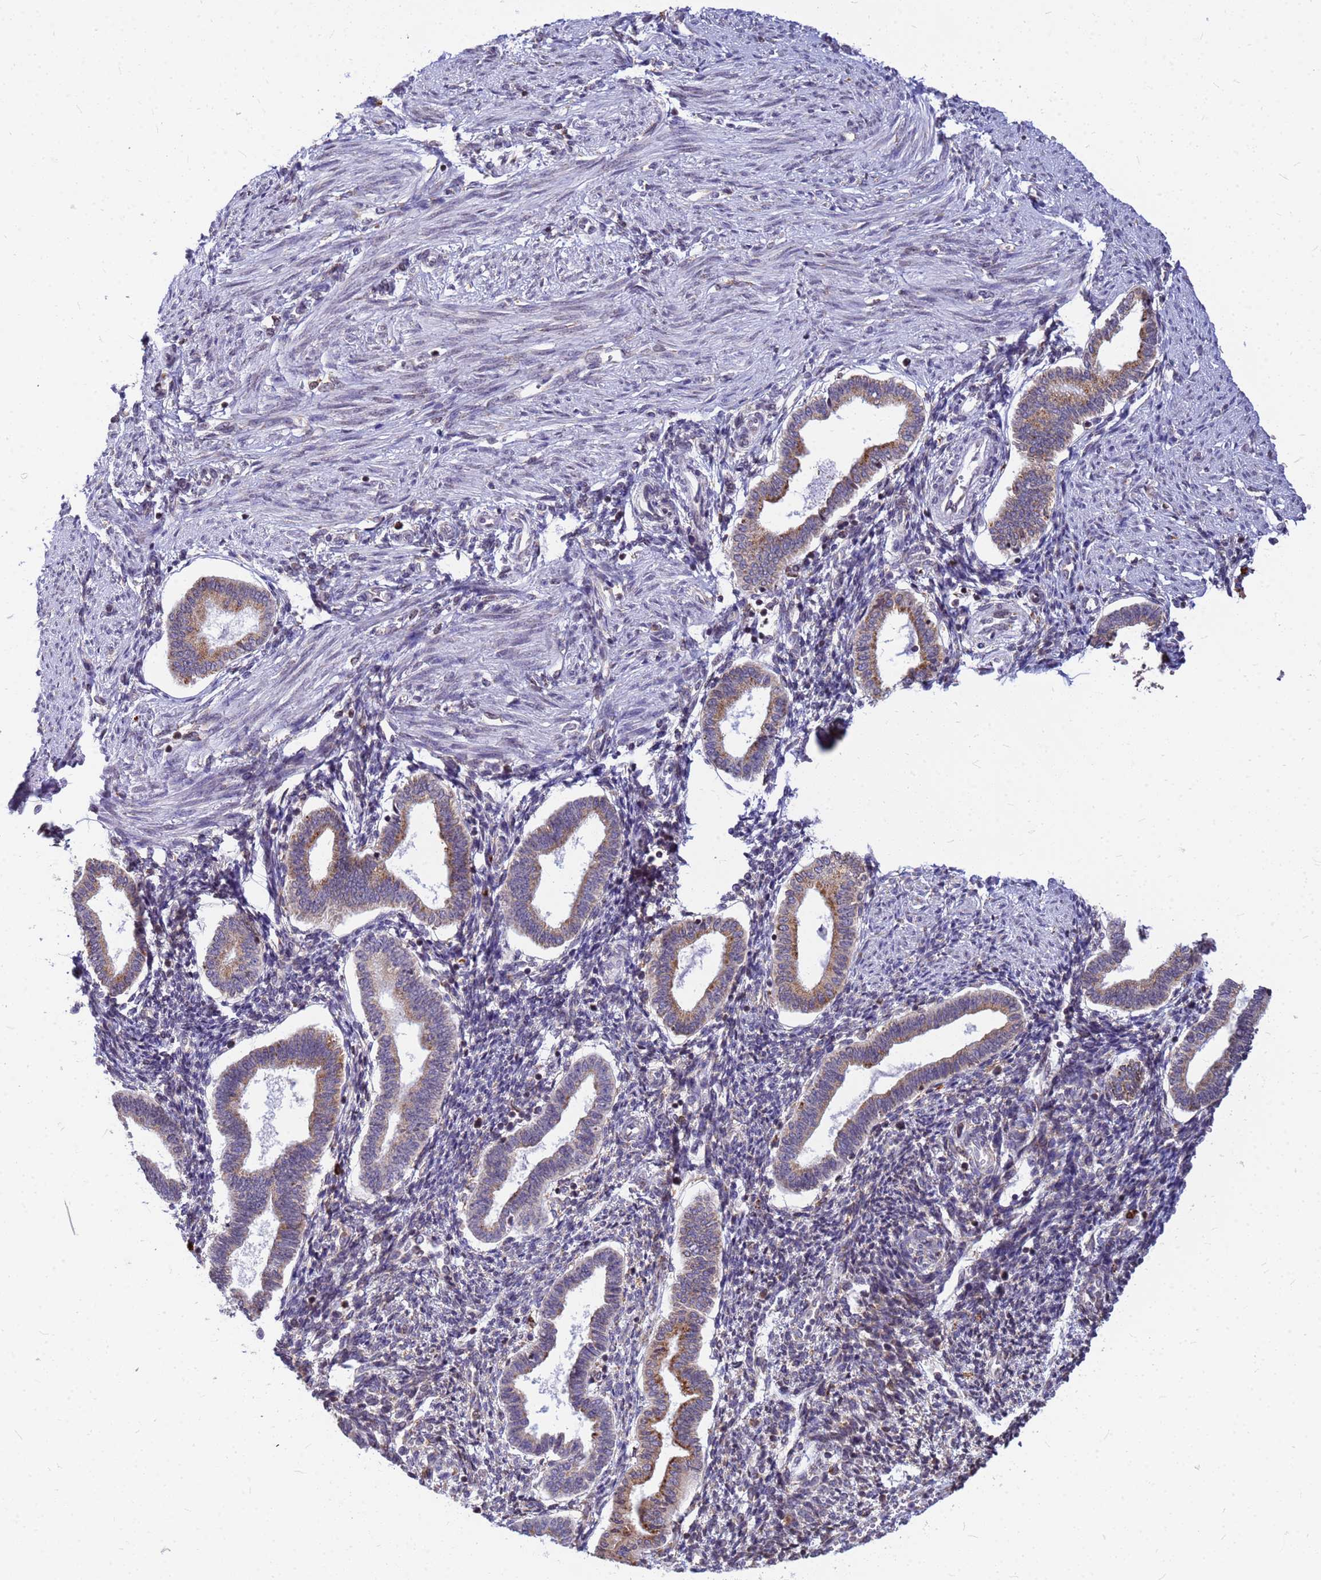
{"staining": {"intensity": "moderate", "quantity": "25%-75%", "location": "cytoplasmic/membranous"}, "tissue": "endometrium", "cell_type": "Cells in endometrial stroma", "image_type": "normal", "snomed": [{"axis": "morphology", "description": "Normal tissue, NOS"}, {"axis": "topography", "description": "Endometrium"}], "caption": "Protein positivity by IHC displays moderate cytoplasmic/membranous staining in approximately 25%-75% of cells in endometrial stroma in unremarkable endometrium.", "gene": "SSR4", "patient": {"sex": "female", "age": 24}}